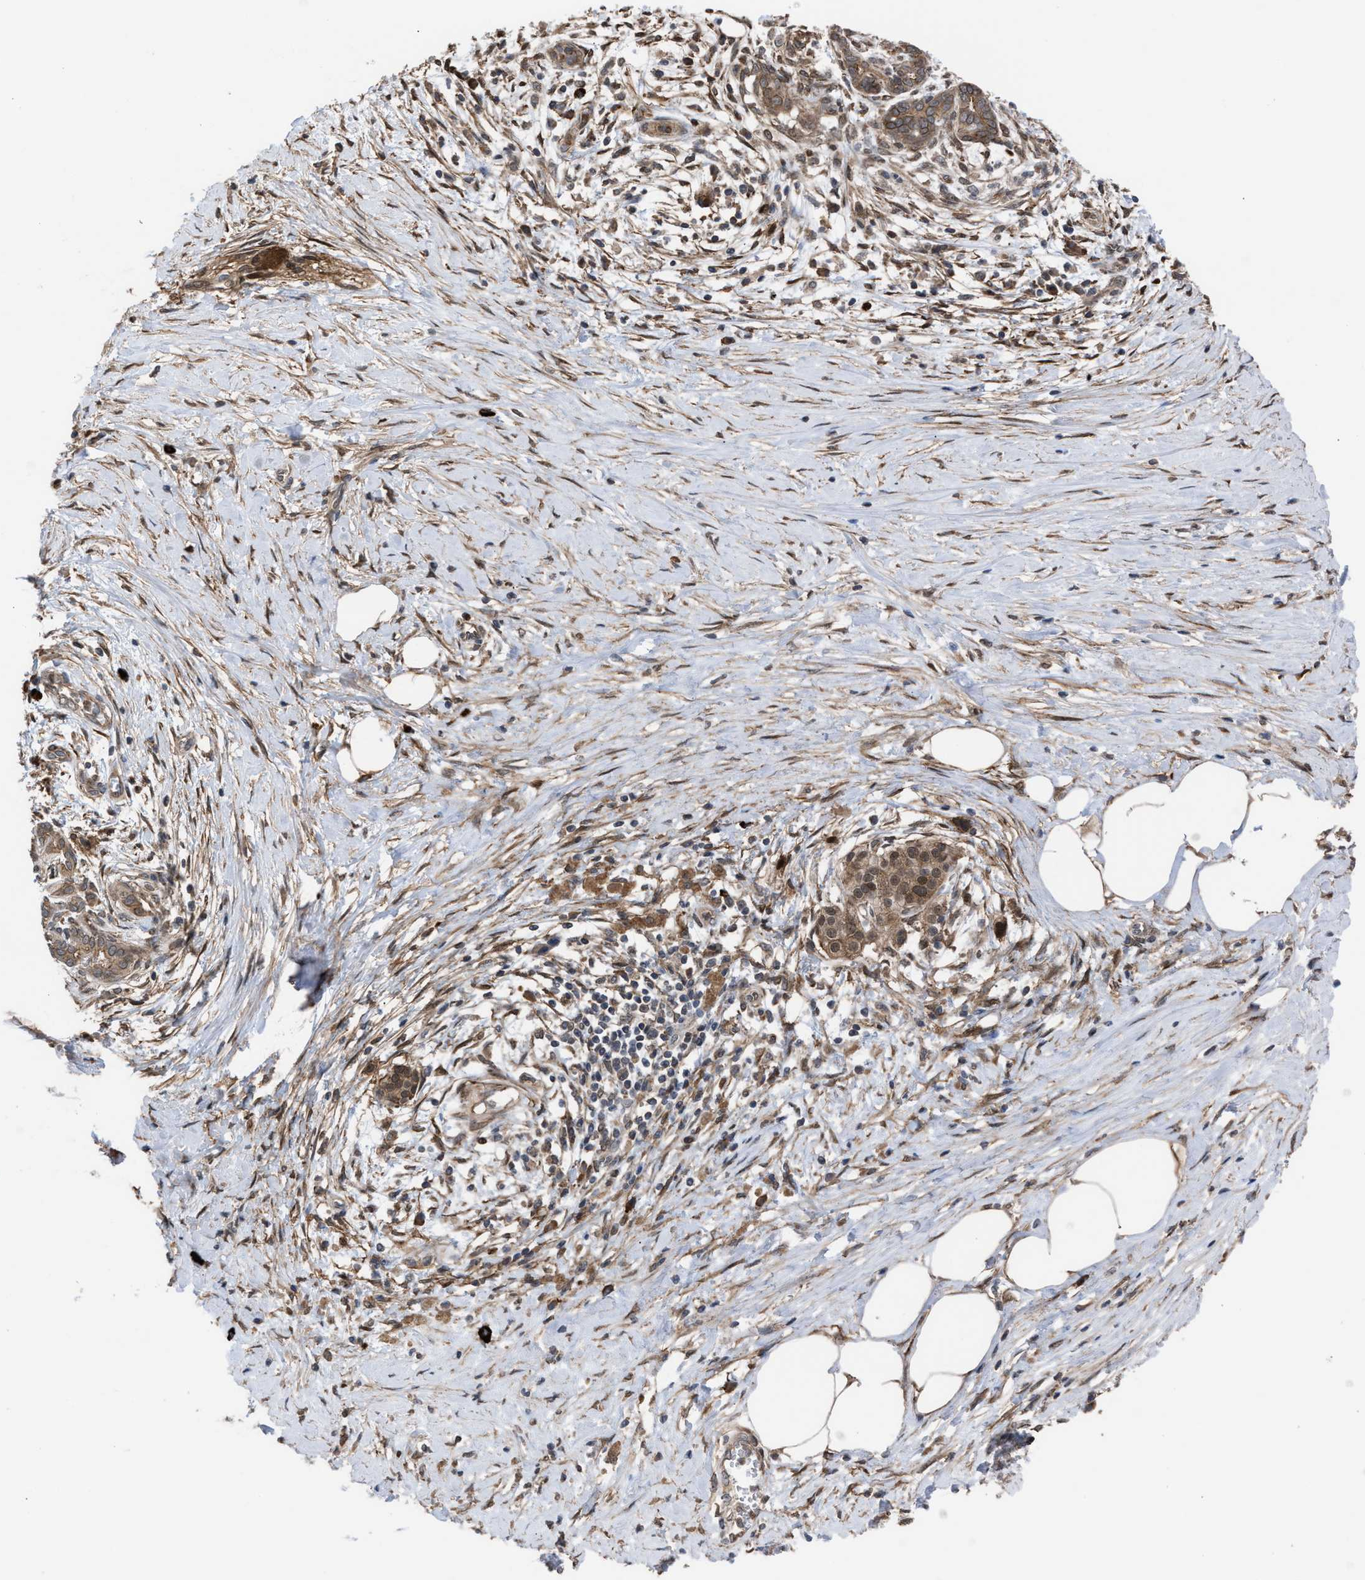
{"staining": {"intensity": "weak", "quantity": ">75%", "location": "cytoplasmic/membranous"}, "tissue": "pancreatic cancer", "cell_type": "Tumor cells", "image_type": "cancer", "snomed": [{"axis": "morphology", "description": "Adenocarcinoma, NOS"}, {"axis": "topography", "description": "Pancreas"}], "caption": "DAB immunohistochemical staining of human adenocarcinoma (pancreatic) reveals weak cytoplasmic/membranous protein expression in about >75% of tumor cells.", "gene": "TP53BP2", "patient": {"sex": "male", "age": 58}}